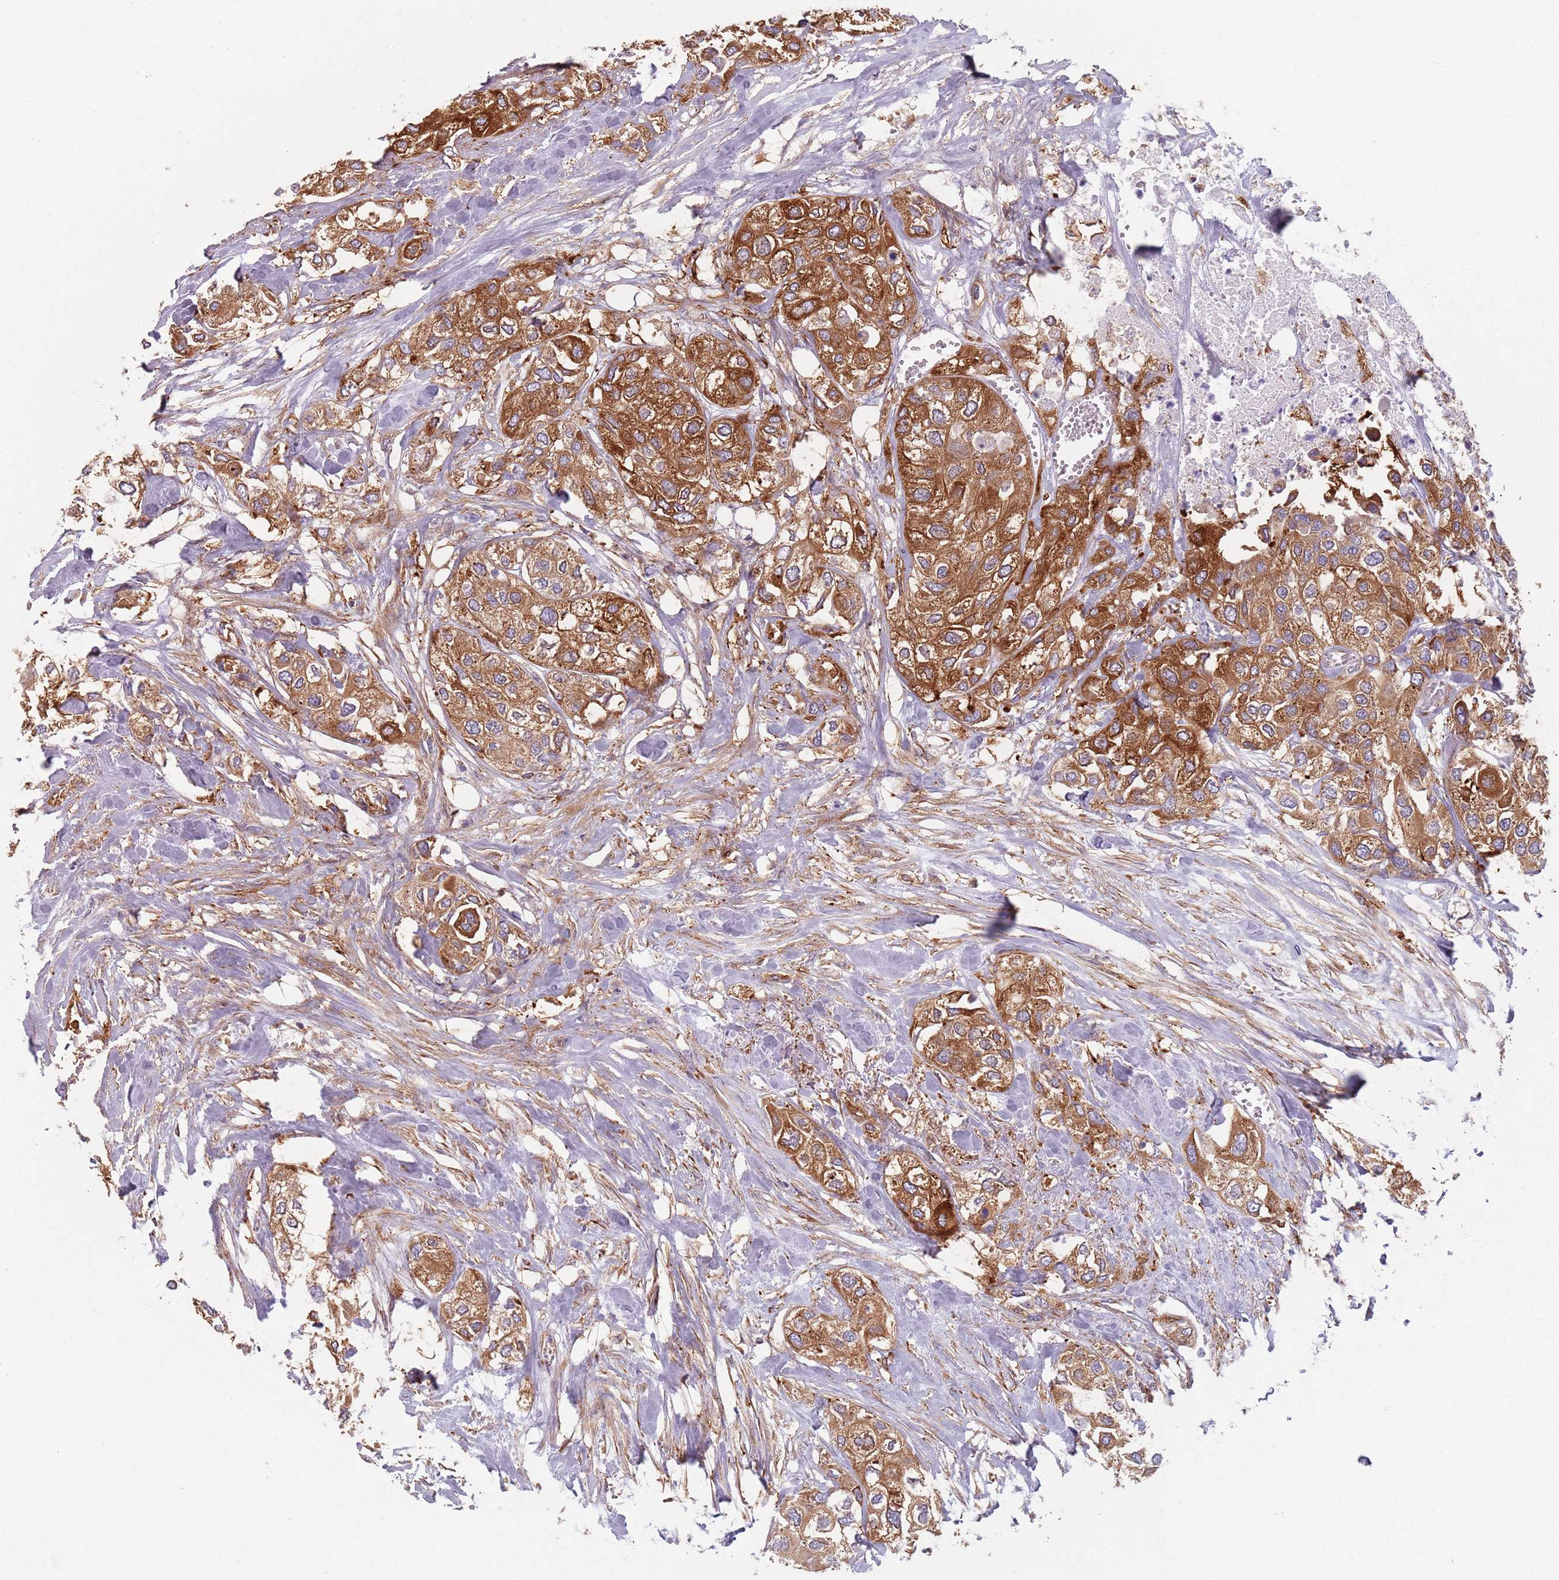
{"staining": {"intensity": "strong", "quantity": ">75%", "location": "cytoplasmic/membranous"}, "tissue": "urothelial cancer", "cell_type": "Tumor cells", "image_type": "cancer", "snomed": [{"axis": "morphology", "description": "Urothelial carcinoma, High grade"}, {"axis": "topography", "description": "Urinary bladder"}], "caption": "This is an image of IHC staining of urothelial cancer, which shows strong staining in the cytoplasmic/membranous of tumor cells.", "gene": "TPD52L2", "patient": {"sex": "male", "age": 64}}